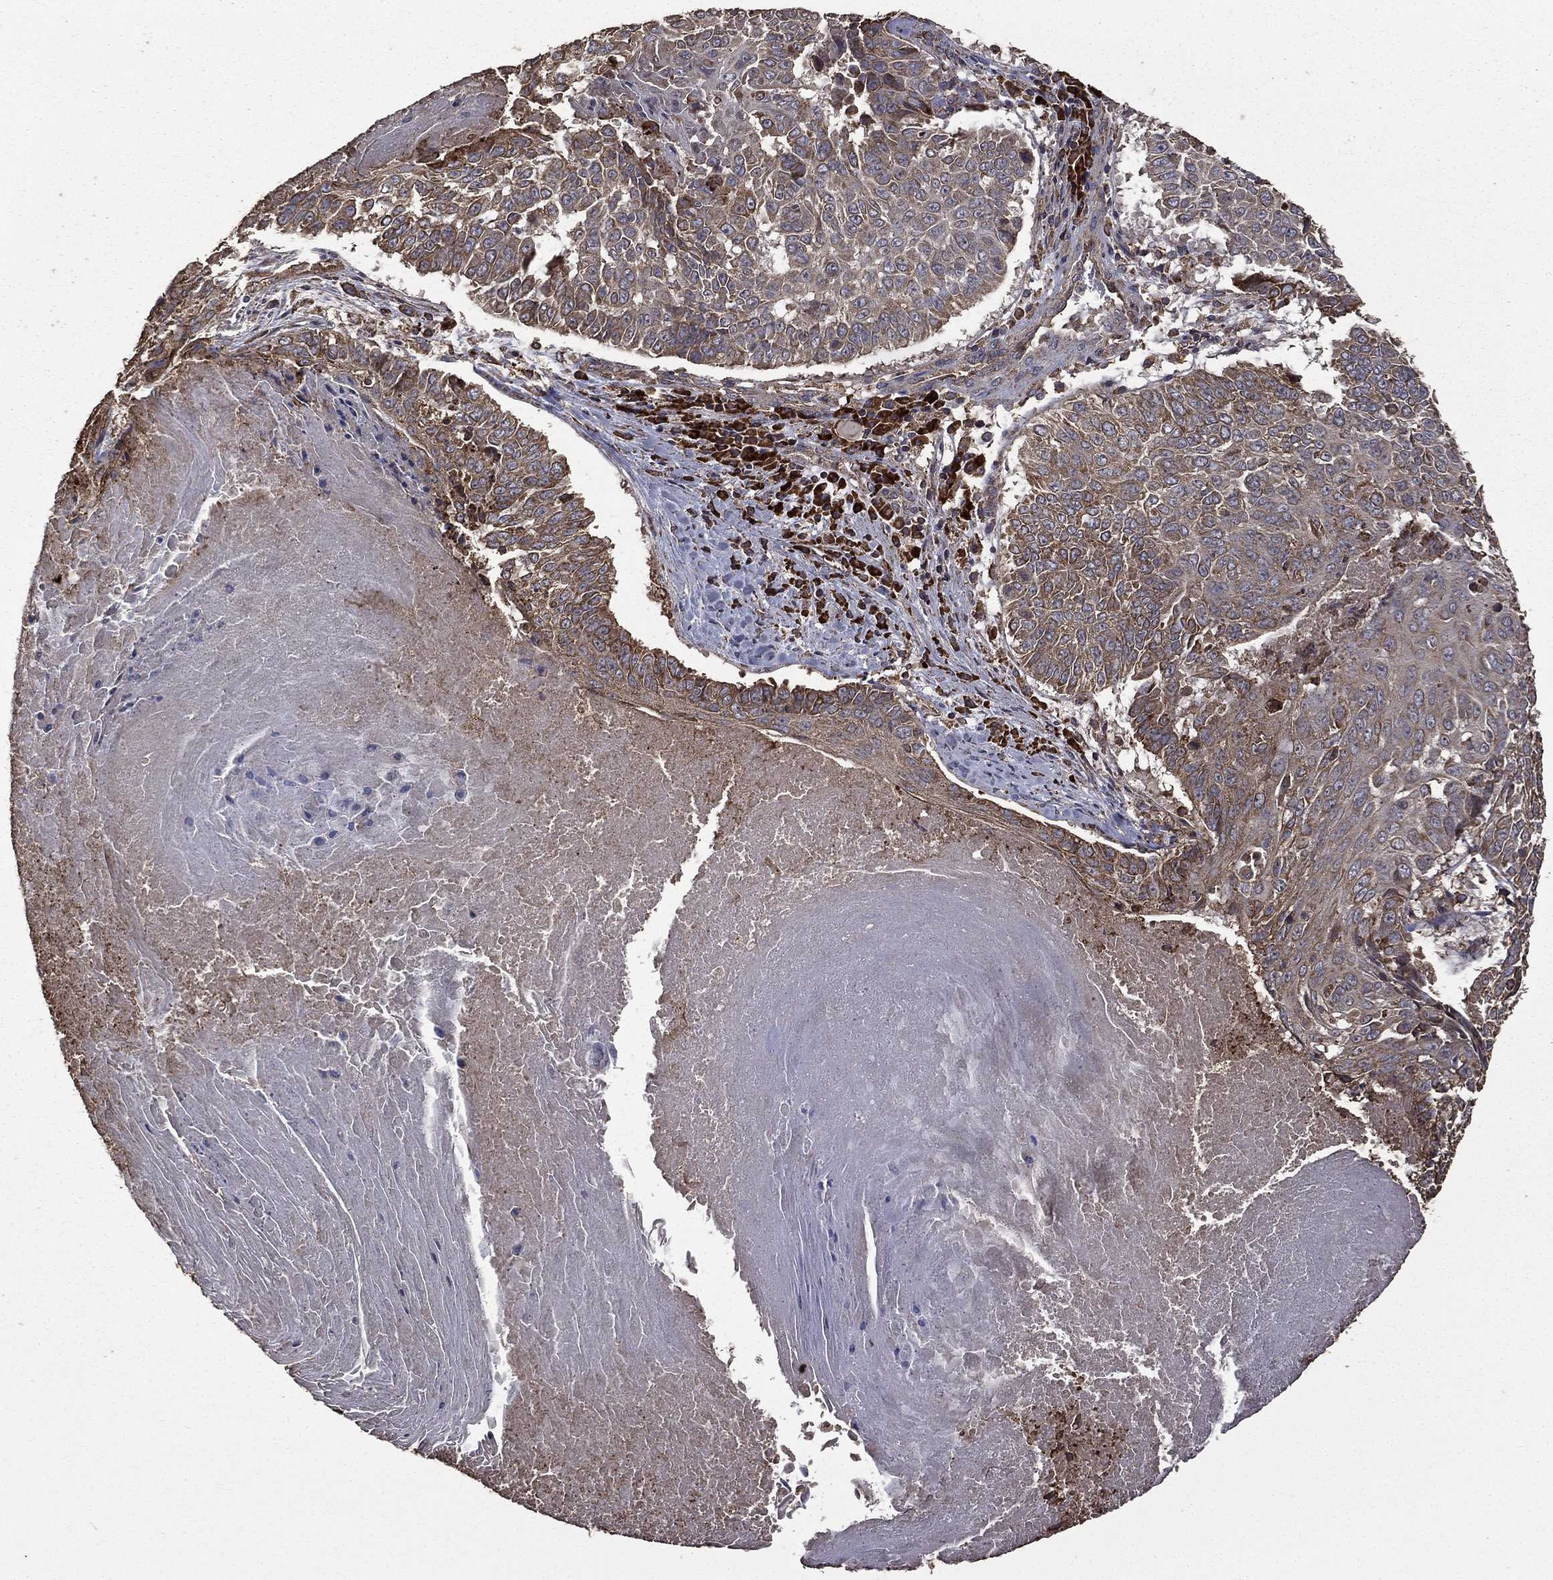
{"staining": {"intensity": "moderate", "quantity": "<25%", "location": "cytoplasmic/membranous"}, "tissue": "lung cancer", "cell_type": "Tumor cells", "image_type": "cancer", "snomed": [{"axis": "morphology", "description": "Squamous cell carcinoma, NOS"}, {"axis": "topography", "description": "Lung"}], "caption": "An image of lung cancer stained for a protein shows moderate cytoplasmic/membranous brown staining in tumor cells. The staining was performed using DAB to visualize the protein expression in brown, while the nuclei were stained in blue with hematoxylin (Magnification: 20x).", "gene": "METTL27", "patient": {"sex": "male", "age": 64}}